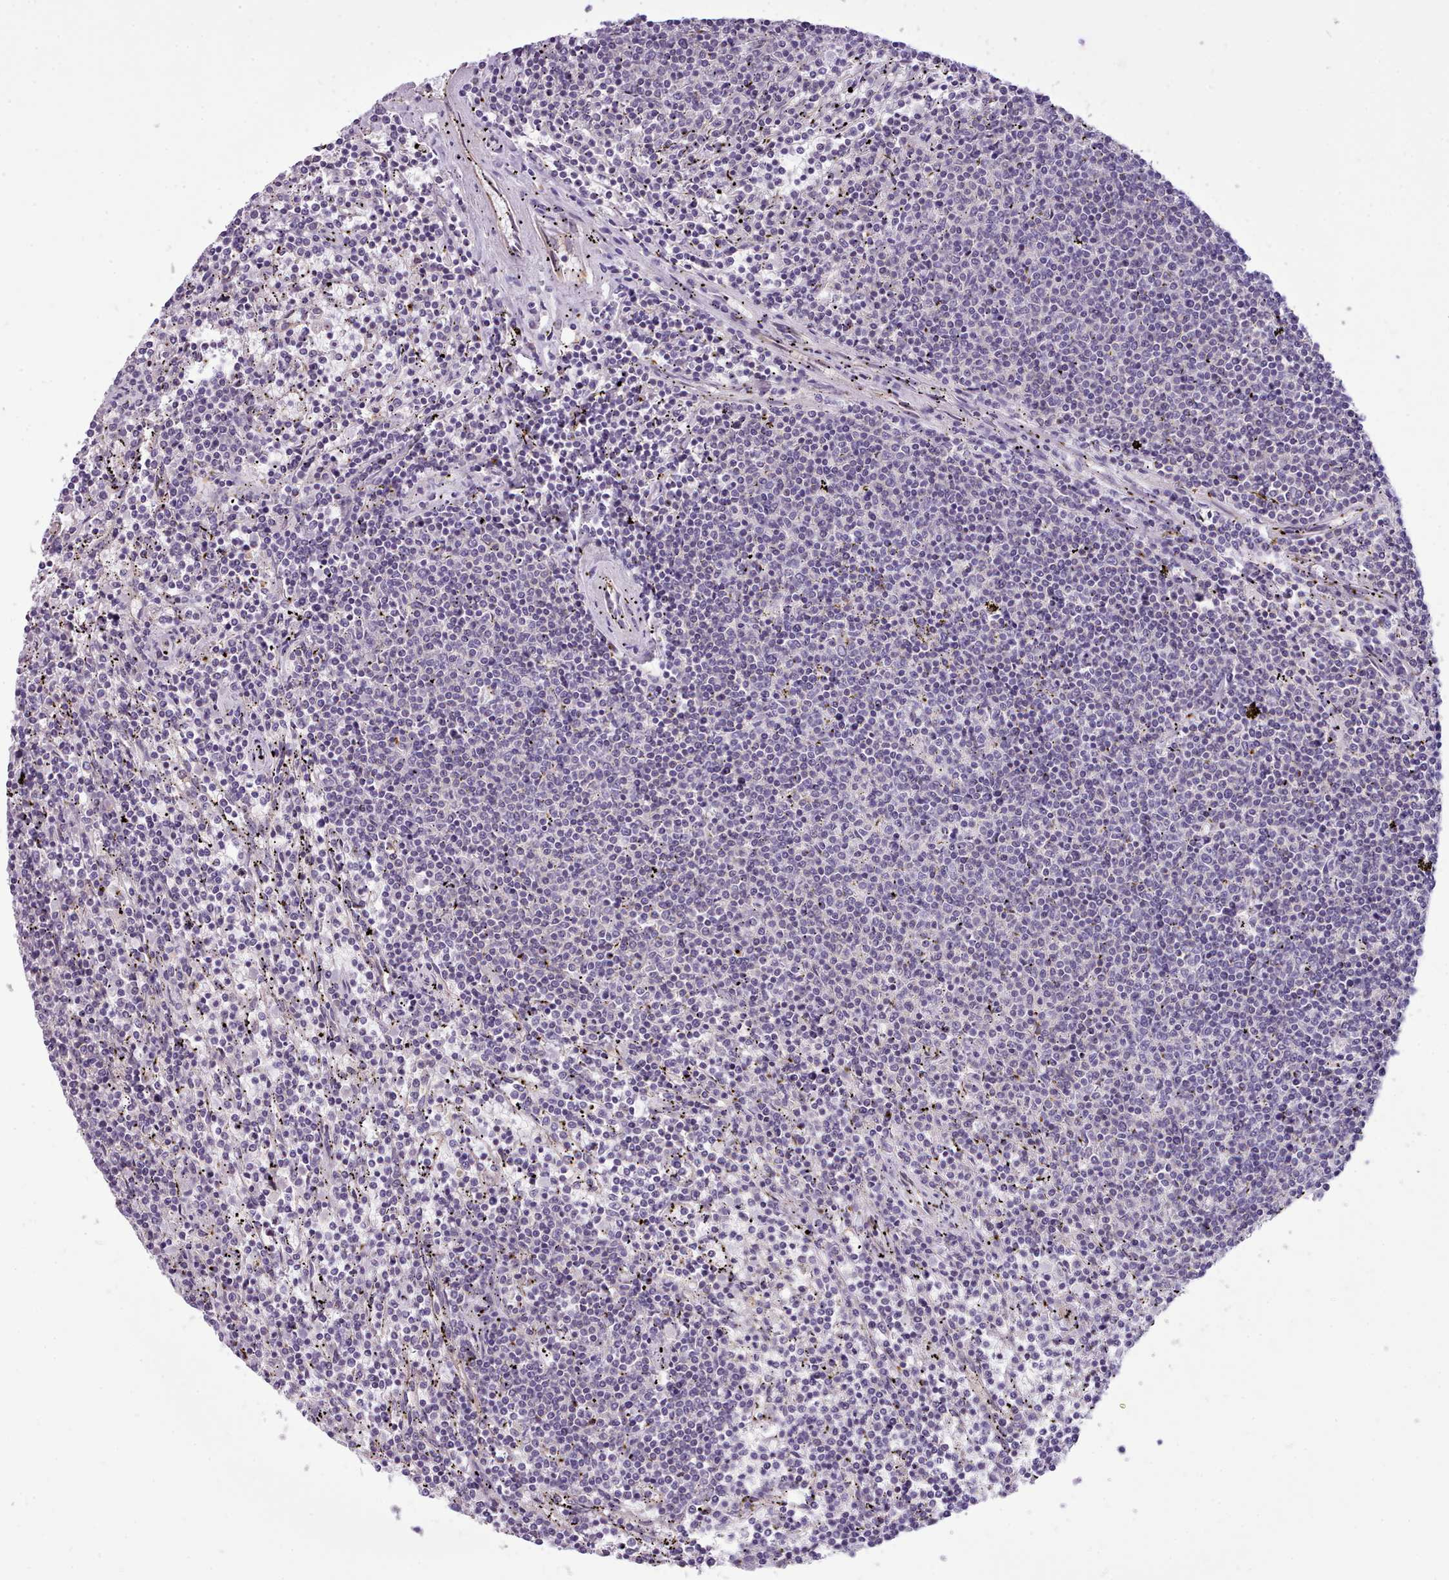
{"staining": {"intensity": "negative", "quantity": "none", "location": "none"}, "tissue": "lymphoma", "cell_type": "Tumor cells", "image_type": "cancer", "snomed": [{"axis": "morphology", "description": "Malignant lymphoma, non-Hodgkin's type, Low grade"}, {"axis": "topography", "description": "Spleen"}], "caption": "Tumor cells are negative for brown protein staining in malignant lymphoma, non-Hodgkin's type (low-grade).", "gene": "CYP2A13", "patient": {"sex": "female", "age": 50}}